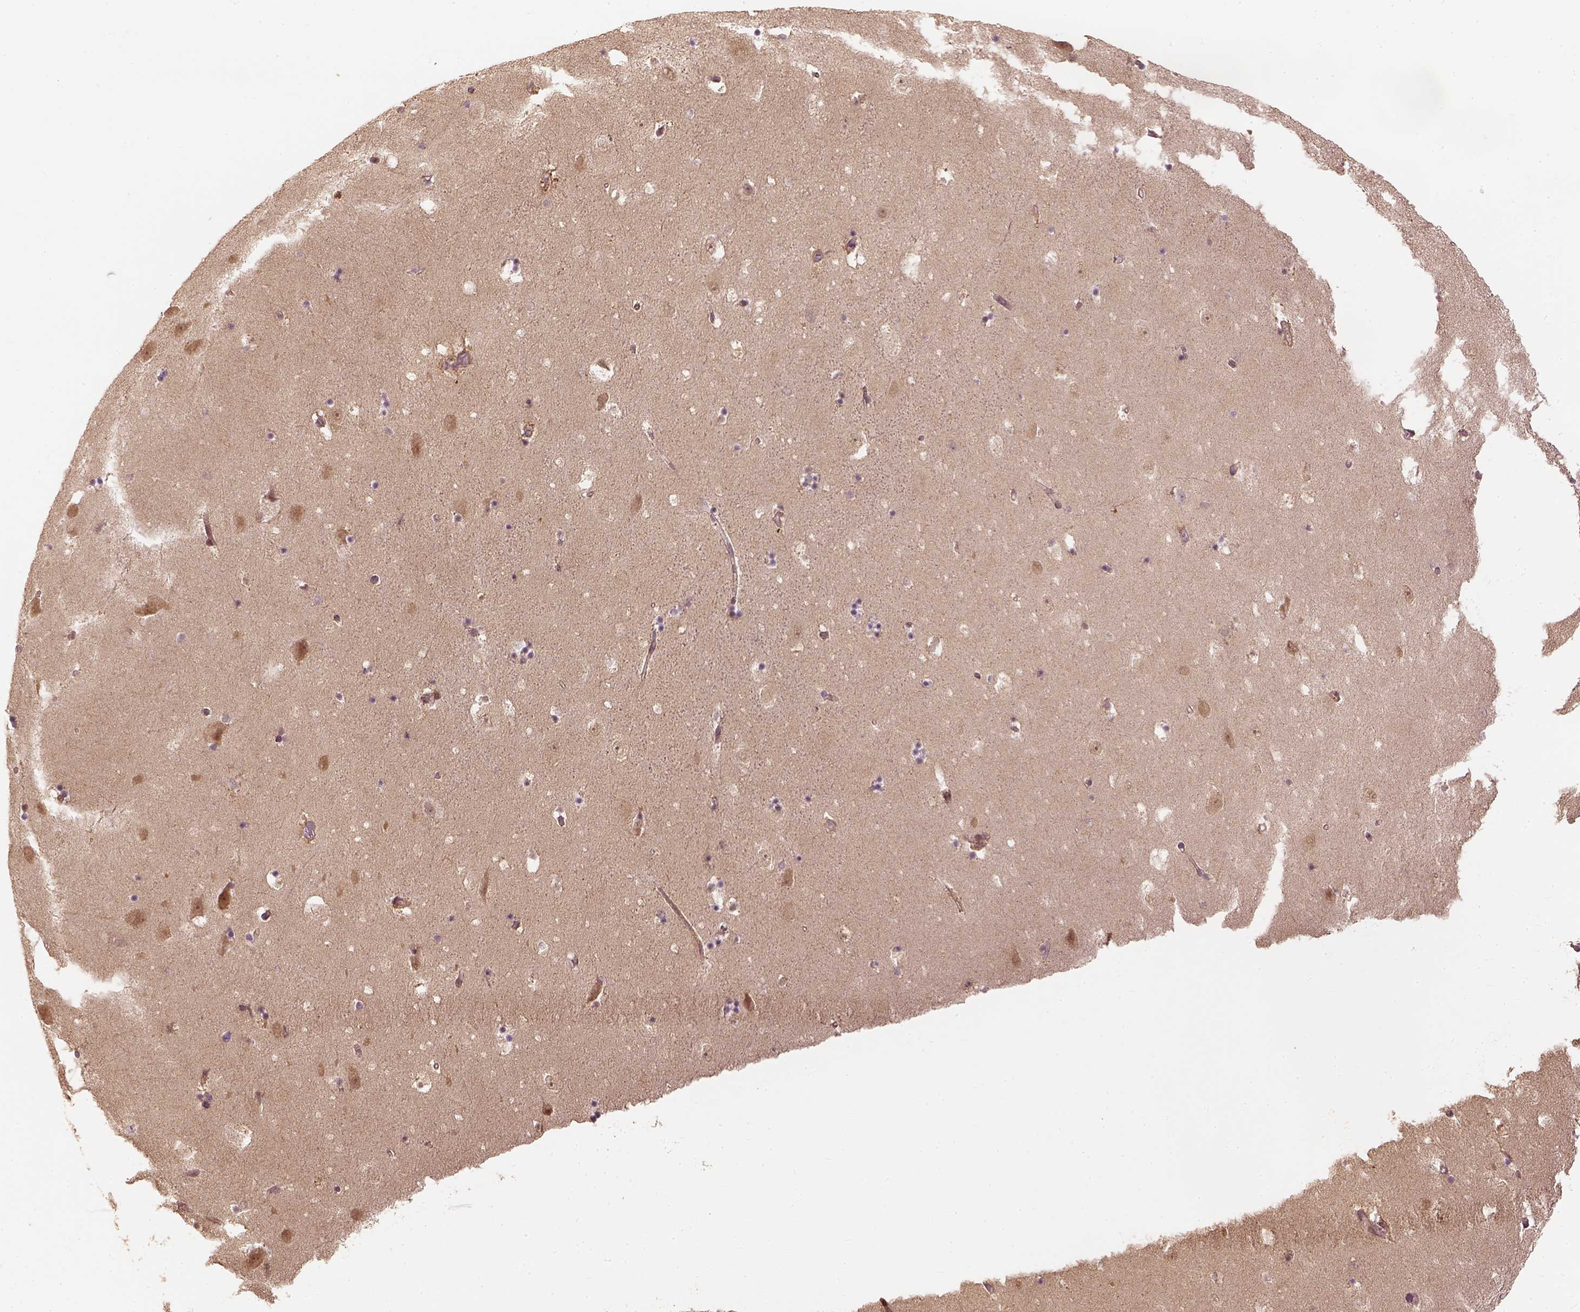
{"staining": {"intensity": "moderate", "quantity": "25%-75%", "location": "cytoplasmic/membranous,nuclear"}, "tissue": "hippocampus", "cell_type": "Glial cells", "image_type": "normal", "snomed": [{"axis": "morphology", "description": "Normal tissue, NOS"}, {"axis": "topography", "description": "Hippocampus"}], "caption": "This micrograph exhibits IHC staining of normal hippocampus, with medium moderate cytoplasmic/membranous,nuclear expression in approximately 25%-75% of glial cells.", "gene": "VEGFA", "patient": {"sex": "male", "age": 58}}